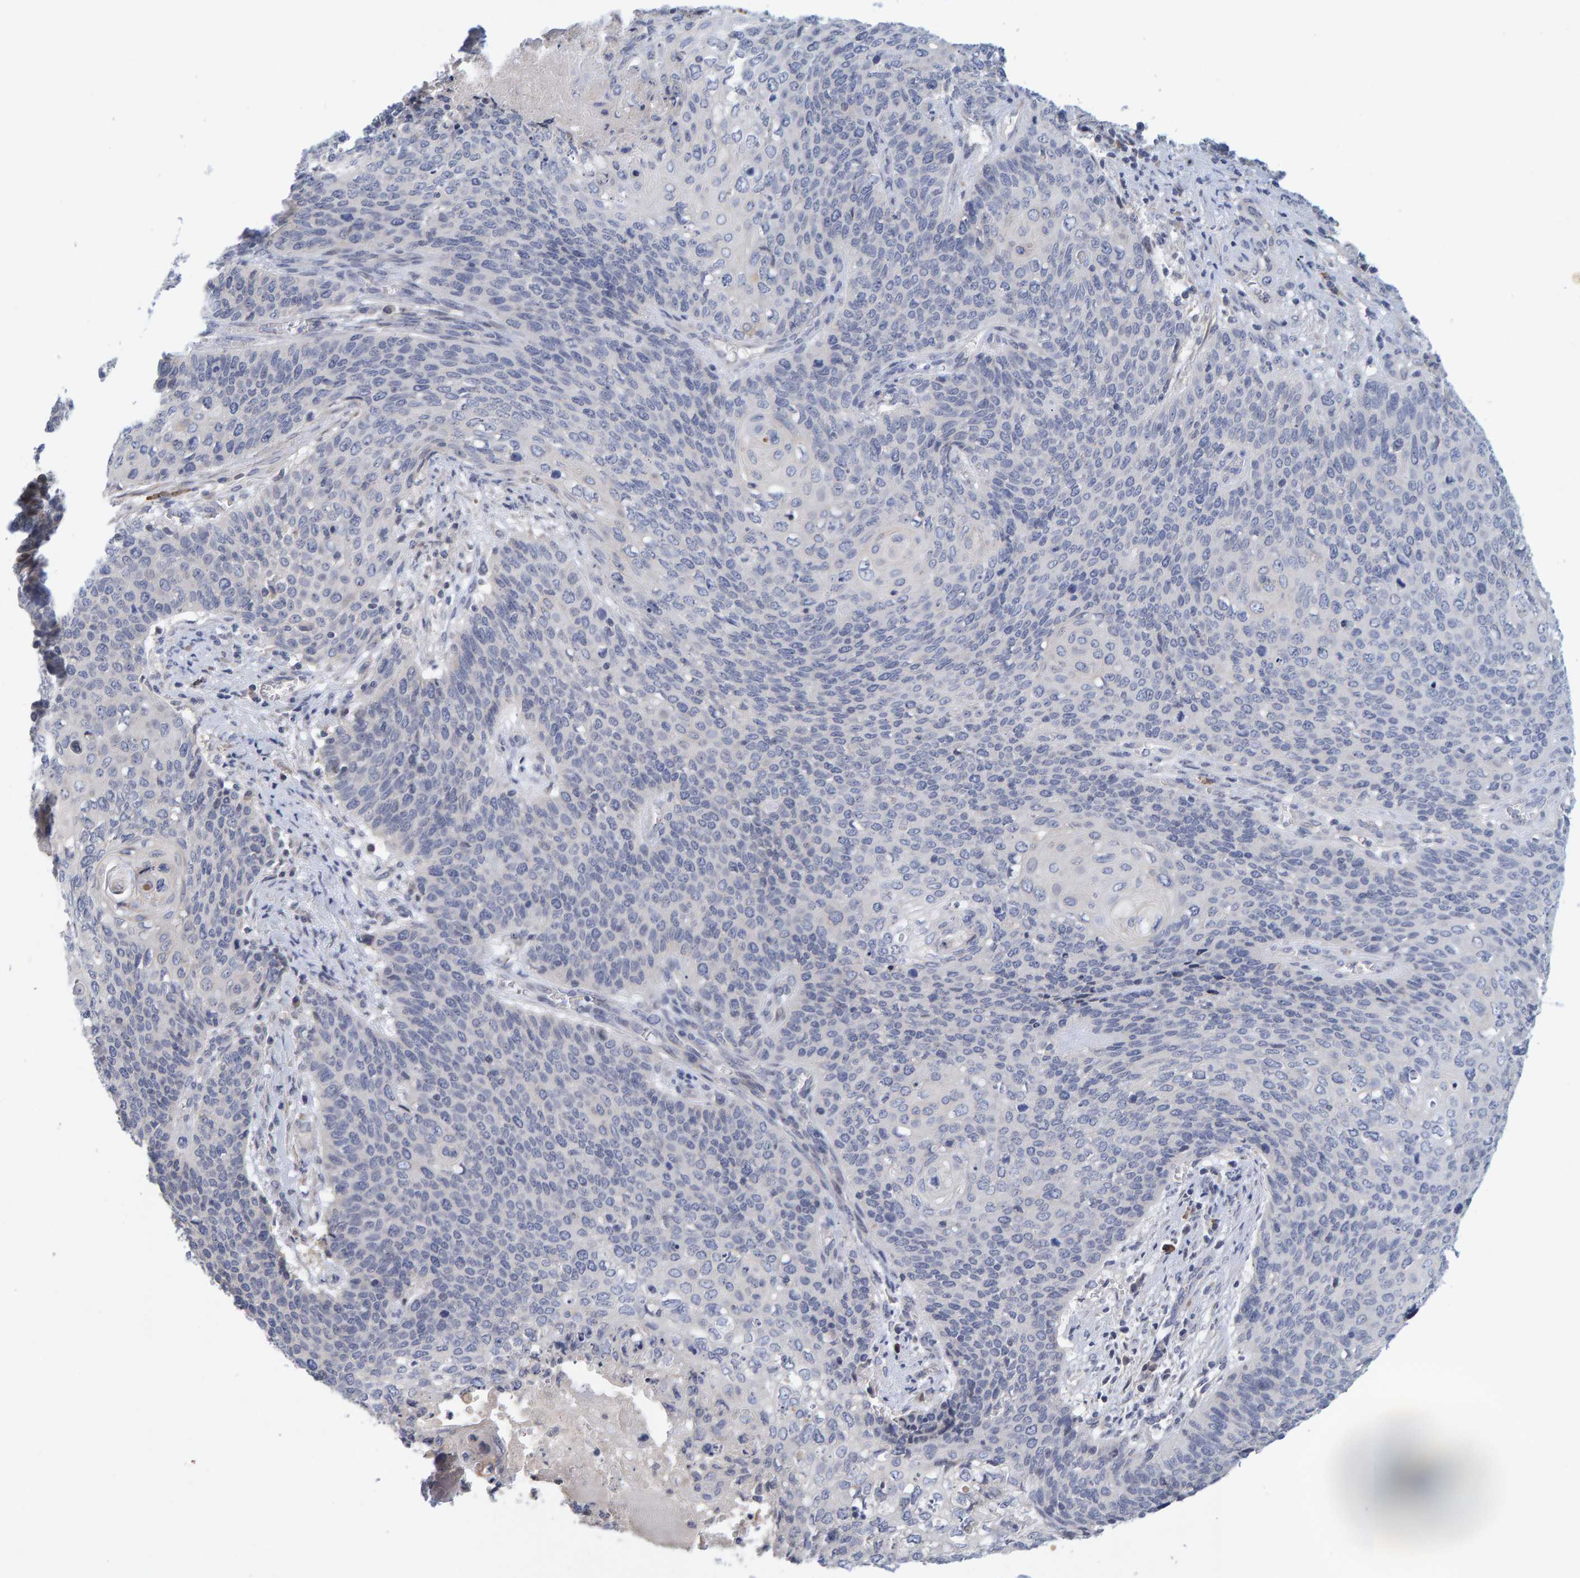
{"staining": {"intensity": "negative", "quantity": "none", "location": "none"}, "tissue": "cervical cancer", "cell_type": "Tumor cells", "image_type": "cancer", "snomed": [{"axis": "morphology", "description": "Squamous cell carcinoma, NOS"}, {"axis": "topography", "description": "Cervix"}], "caption": "This photomicrograph is of cervical cancer (squamous cell carcinoma) stained with IHC to label a protein in brown with the nuclei are counter-stained blue. There is no staining in tumor cells.", "gene": "ZNF77", "patient": {"sex": "female", "age": 39}}